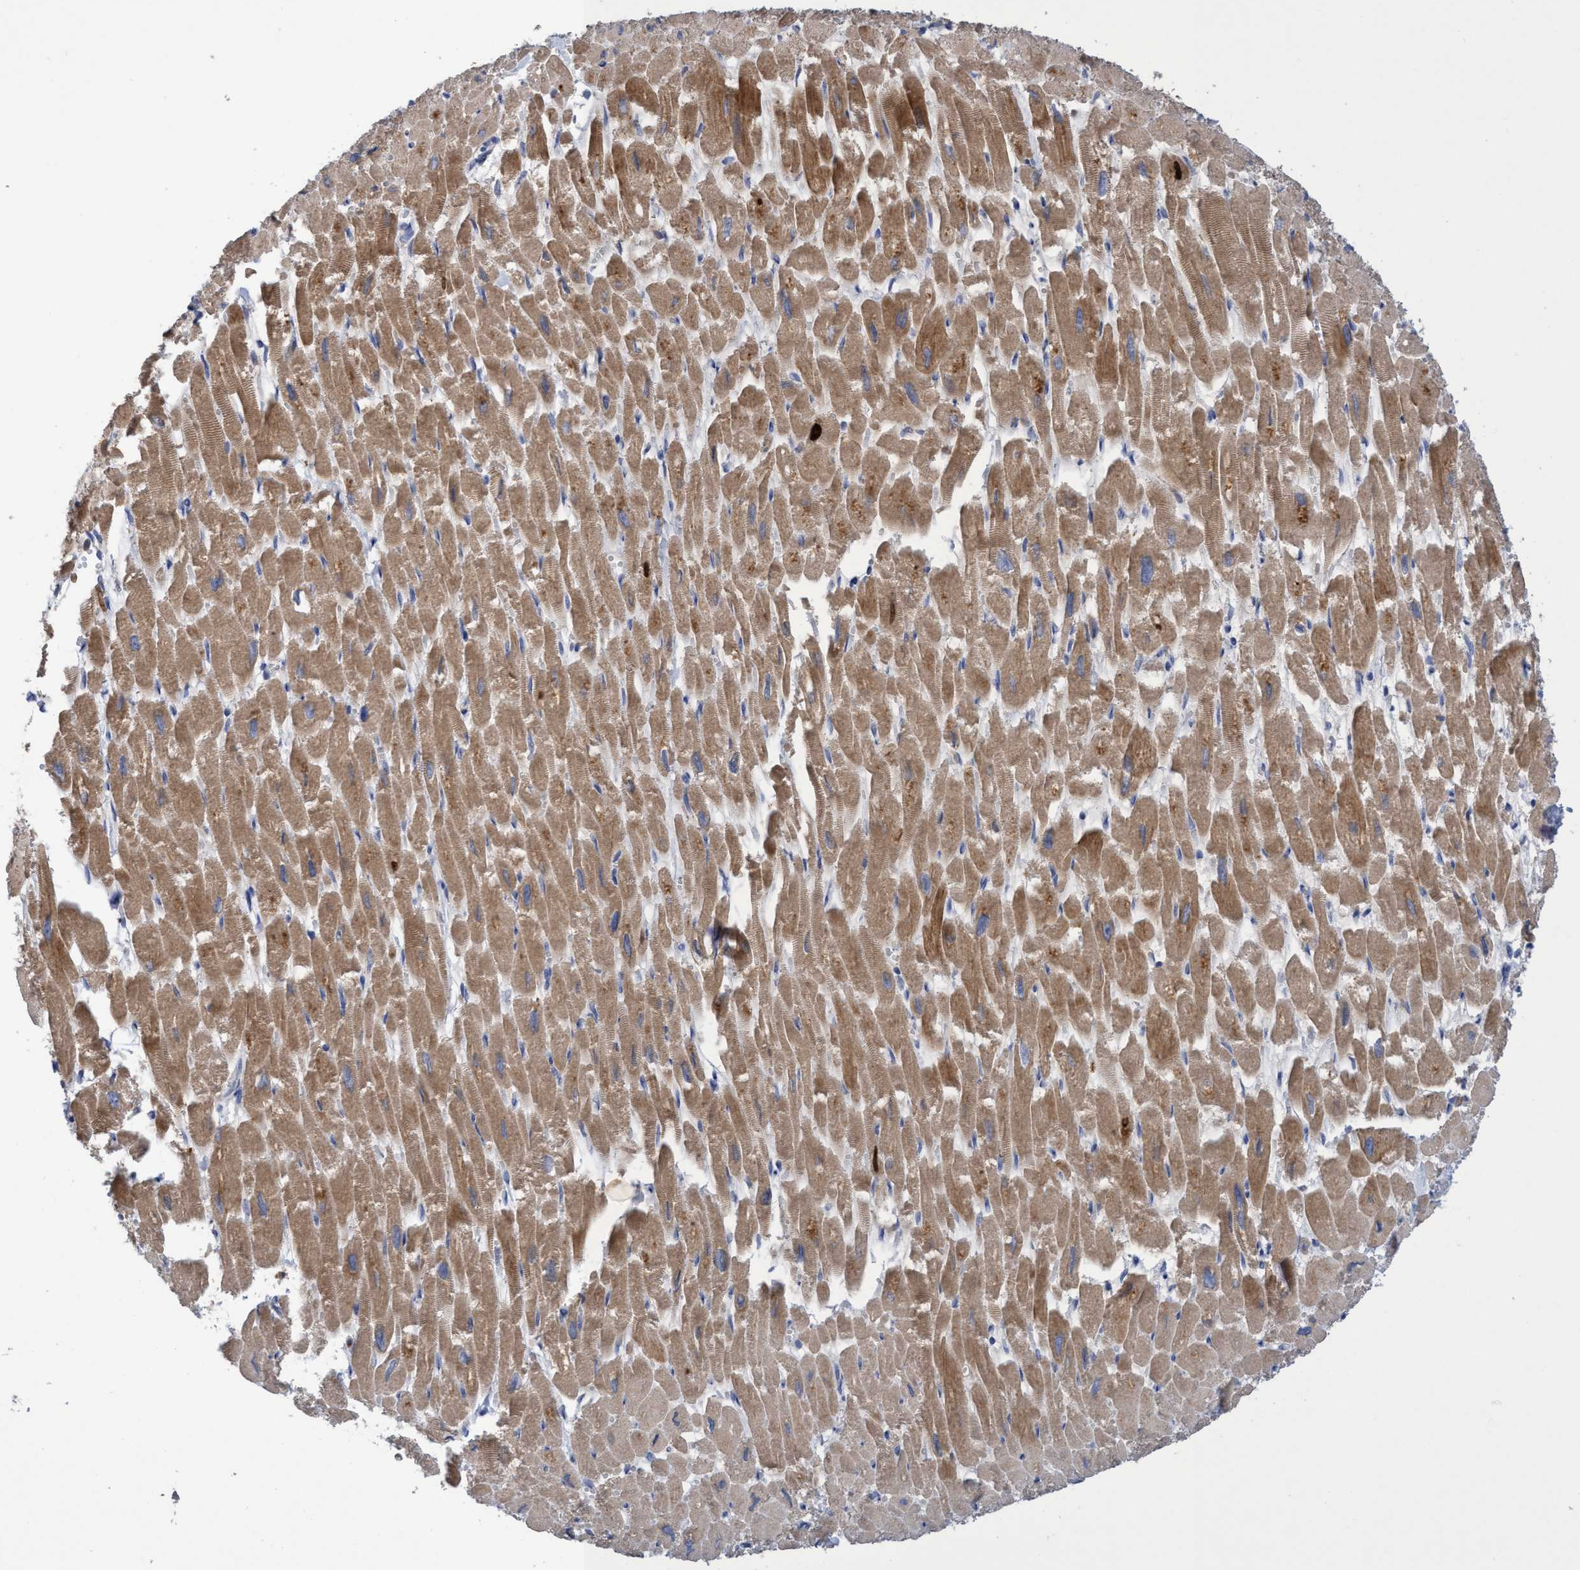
{"staining": {"intensity": "moderate", "quantity": ">75%", "location": "cytoplasmic/membranous"}, "tissue": "heart muscle", "cell_type": "Cardiomyocytes", "image_type": "normal", "snomed": [{"axis": "morphology", "description": "Normal tissue, NOS"}, {"axis": "topography", "description": "Heart"}], "caption": "Protein staining exhibits moderate cytoplasmic/membranous positivity in about >75% of cardiomyocytes in normal heart muscle. The staining is performed using DAB (3,3'-diaminobenzidine) brown chromogen to label protein expression. The nuclei are counter-stained blue using hematoxylin.", "gene": "SEMA4D", "patient": {"sex": "male", "age": 54}}